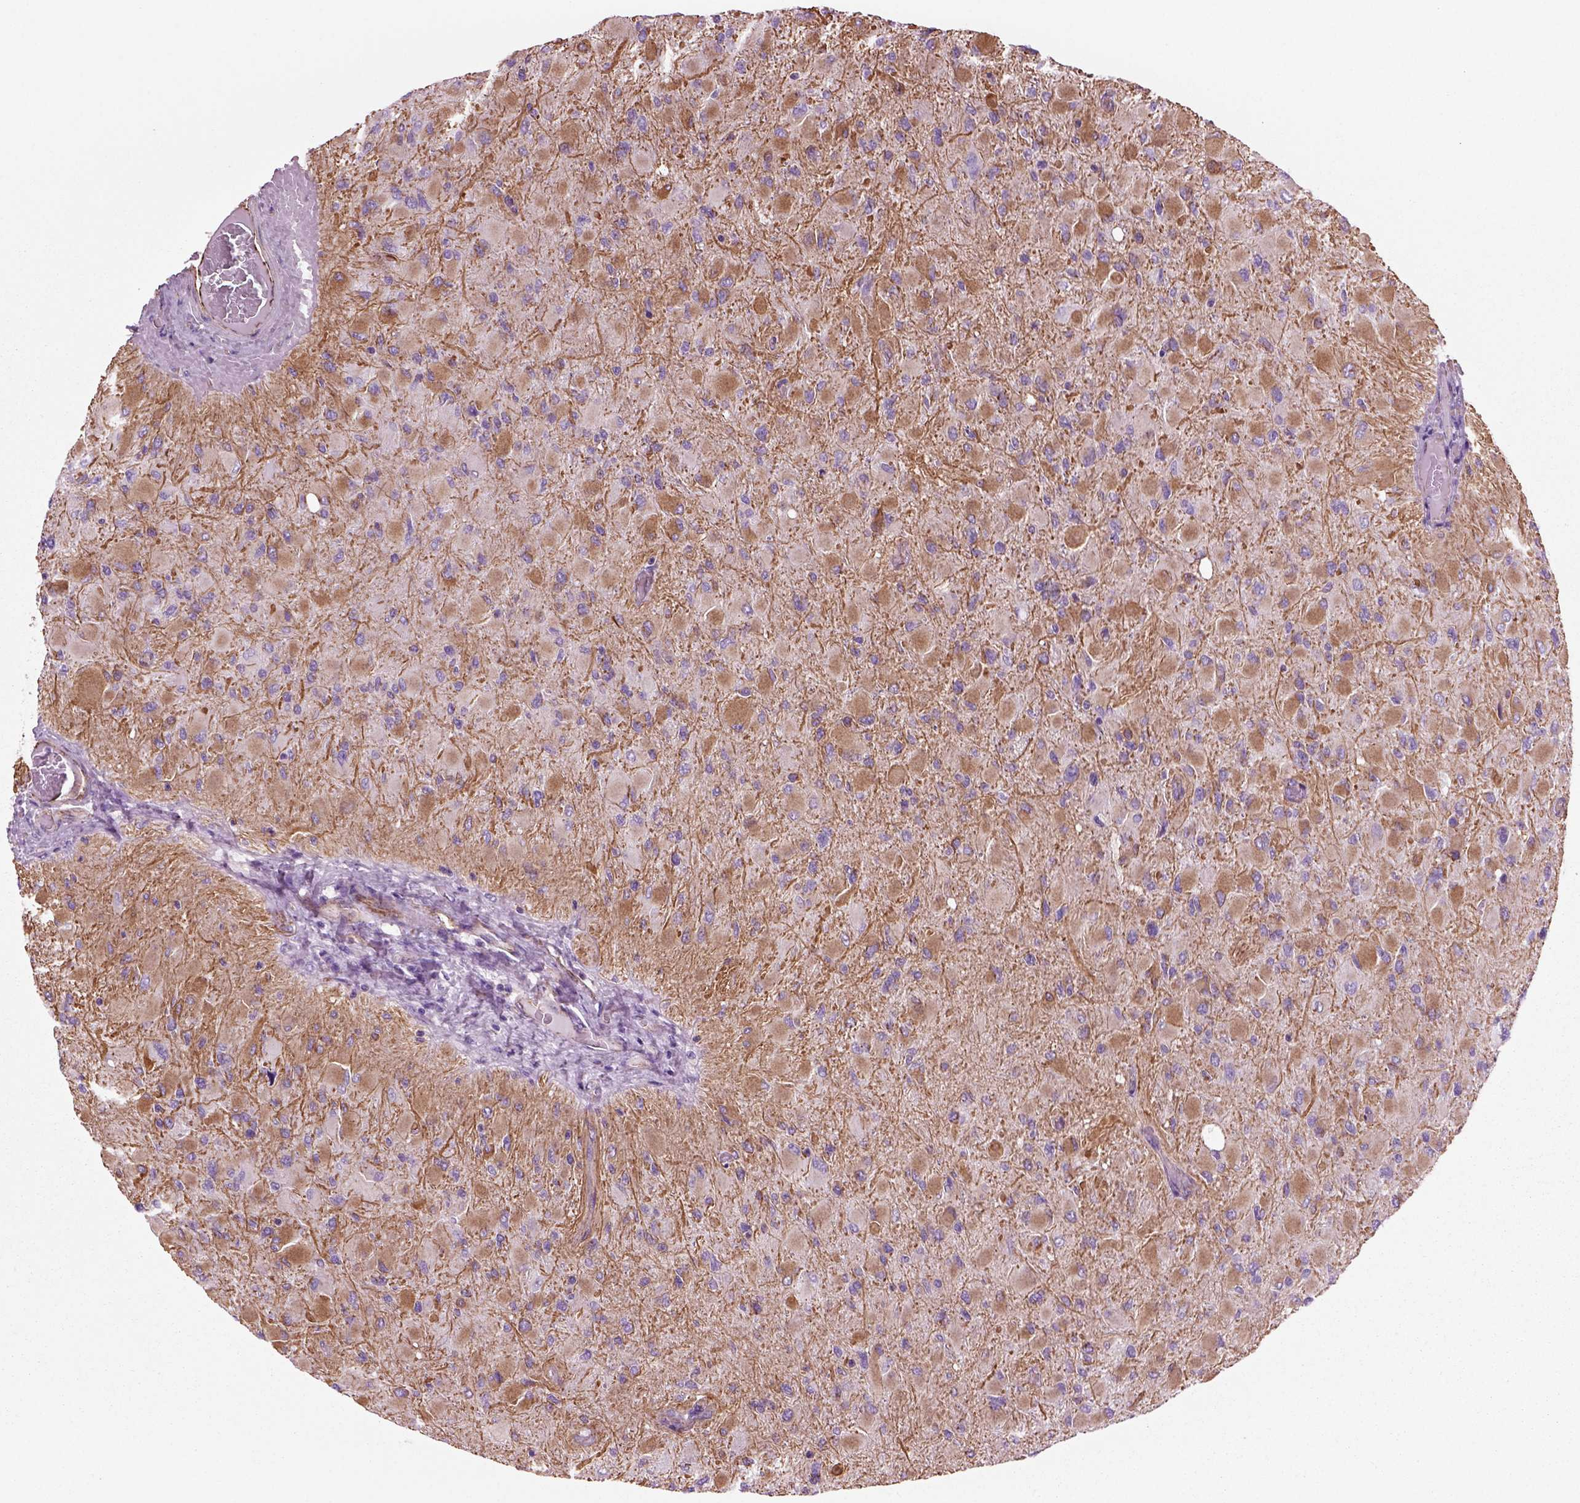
{"staining": {"intensity": "negative", "quantity": "none", "location": "none"}, "tissue": "glioma", "cell_type": "Tumor cells", "image_type": "cancer", "snomed": [{"axis": "morphology", "description": "Glioma, malignant, High grade"}, {"axis": "topography", "description": "Cerebral cortex"}], "caption": "DAB (3,3'-diaminobenzidine) immunohistochemical staining of glioma demonstrates no significant expression in tumor cells.", "gene": "ACER3", "patient": {"sex": "female", "age": 36}}